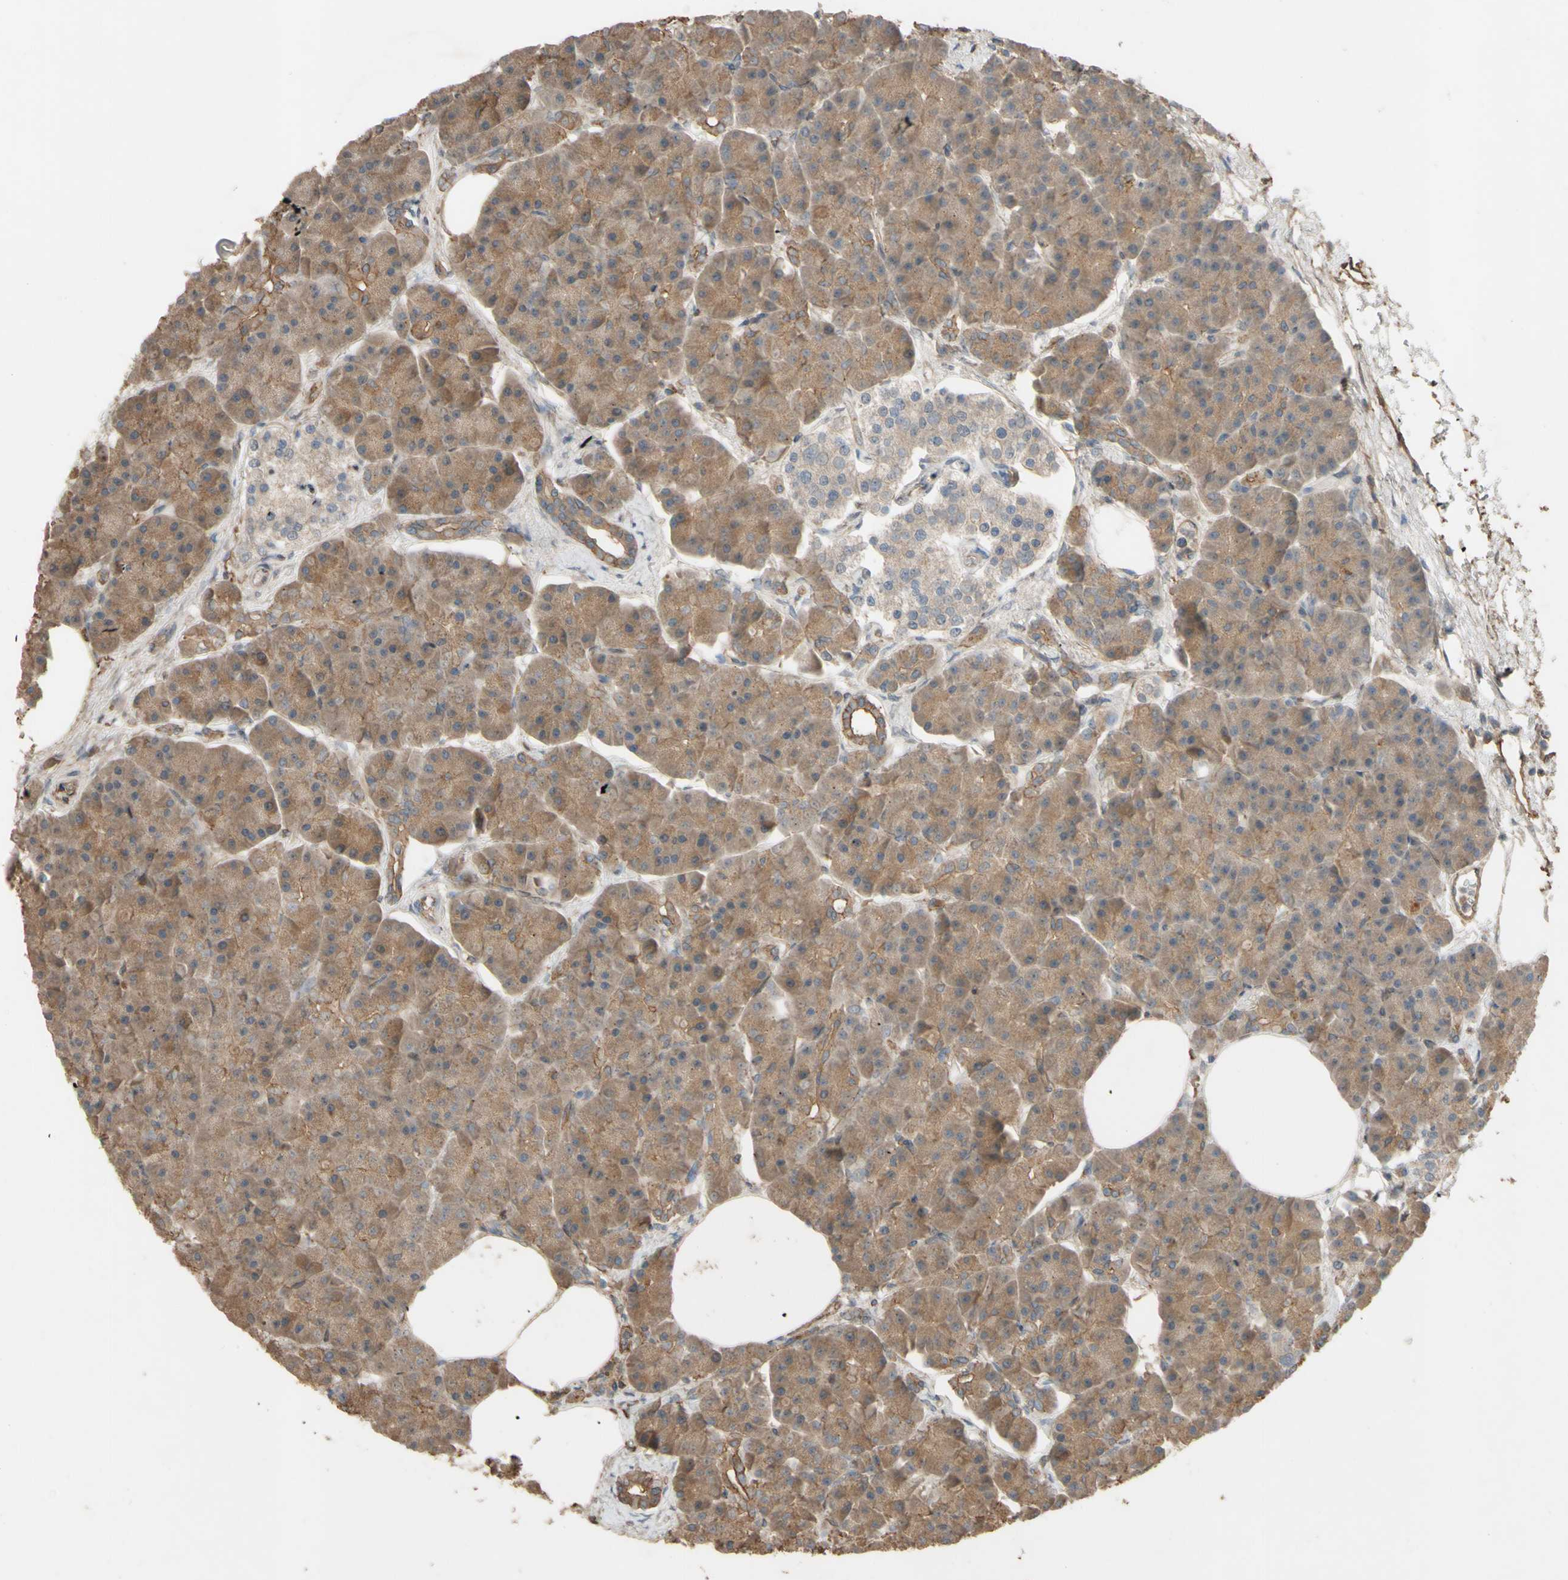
{"staining": {"intensity": "moderate", "quantity": ">75%", "location": "cytoplasmic/membranous"}, "tissue": "pancreas", "cell_type": "Exocrine glandular cells", "image_type": "normal", "snomed": [{"axis": "morphology", "description": "Normal tissue, NOS"}, {"axis": "topography", "description": "Pancreas"}], "caption": "Immunohistochemistry micrograph of benign pancreas stained for a protein (brown), which exhibits medium levels of moderate cytoplasmic/membranous staining in approximately >75% of exocrine glandular cells.", "gene": "SHROOM4", "patient": {"sex": "female", "age": 70}}